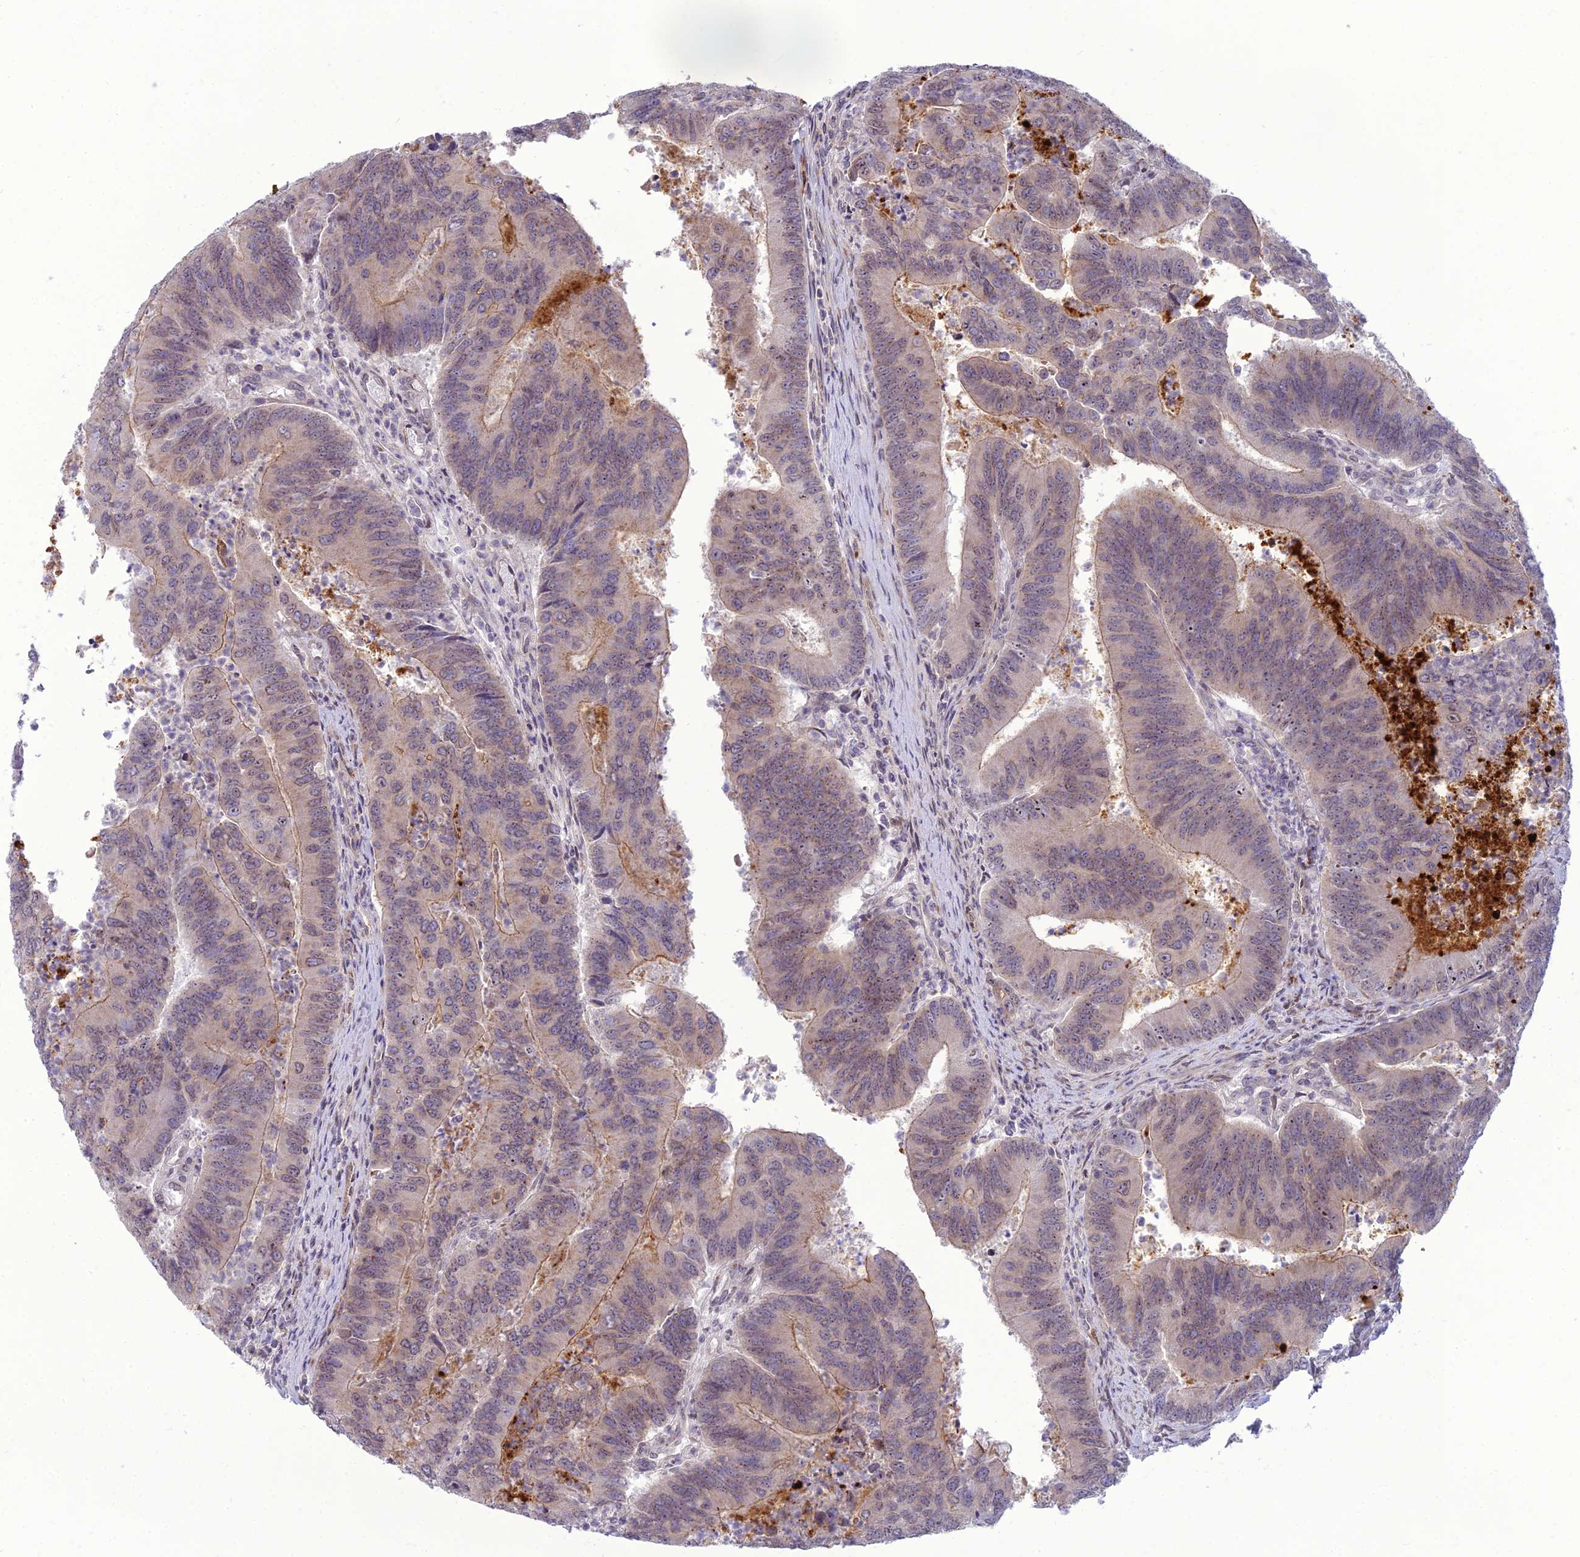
{"staining": {"intensity": "weak", "quantity": "25%-75%", "location": "cytoplasmic/membranous,nuclear"}, "tissue": "colorectal cancer", "cell_type": "Tumor cells", "image_type": "cancer", "snomed": [{"axis": "morphology", "description": "Adenocarcinoma, NOS"}, {"axis": "topography", "description": "Colon"}], "caption": "Brown immunohistochemical staining in human colorectal adenocarcinoma reveals weak cytoplasmic/membranous and nuclear expression in approximately 25%-75% of tumor cells. The staining was performed using DAB (3,3'-diaminobenzidine) to visualize the protein expression in brown, while the nuclei were stained in blue with hematoxylin (Magnification: 20x).", "gene": "DTX2", "patient": {"sex": "female", "age": 67}}